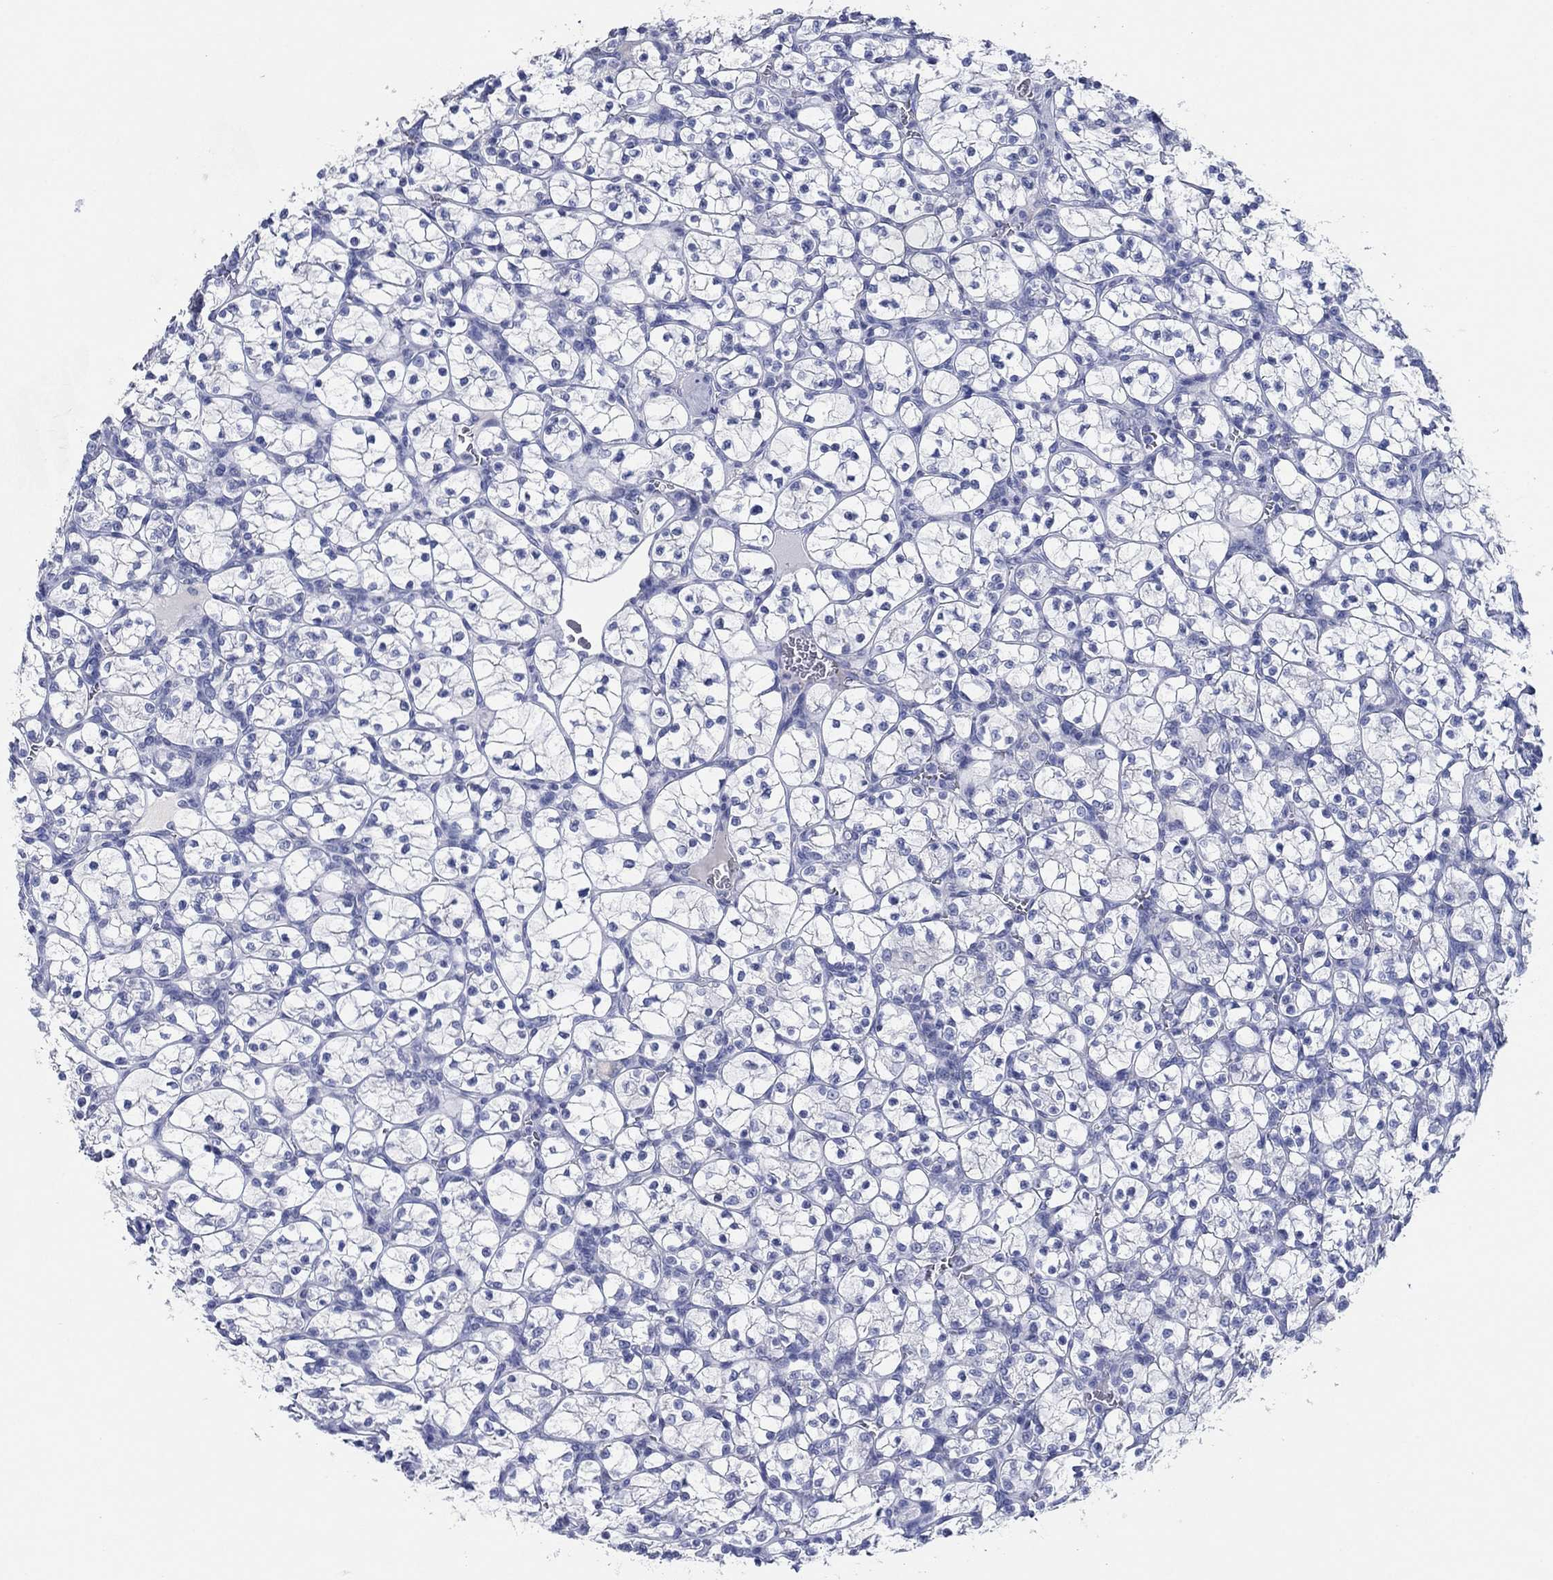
{"staining": {"intensity": "negative", "quantity": "none", "location": "none"}, "tissue": "renal cancer", "cell_type": "Tumor cells", "image_type": "cancer", "snomed": [{"axis": "morphology", "description": "Adenocarcinoma, NOS"}, {"axis": "topography", "description": "Kidney"}], "caption": "Immunohistochemistry (IHC) image of neoplastic tissue: human renal adenocarcinoma stained with DAB (3,3'-diaminobenzidine) shows no significant protein staining in tumor cells.", "gene": "POU5F1", "patient": {"sex": "female", "age": 89}}